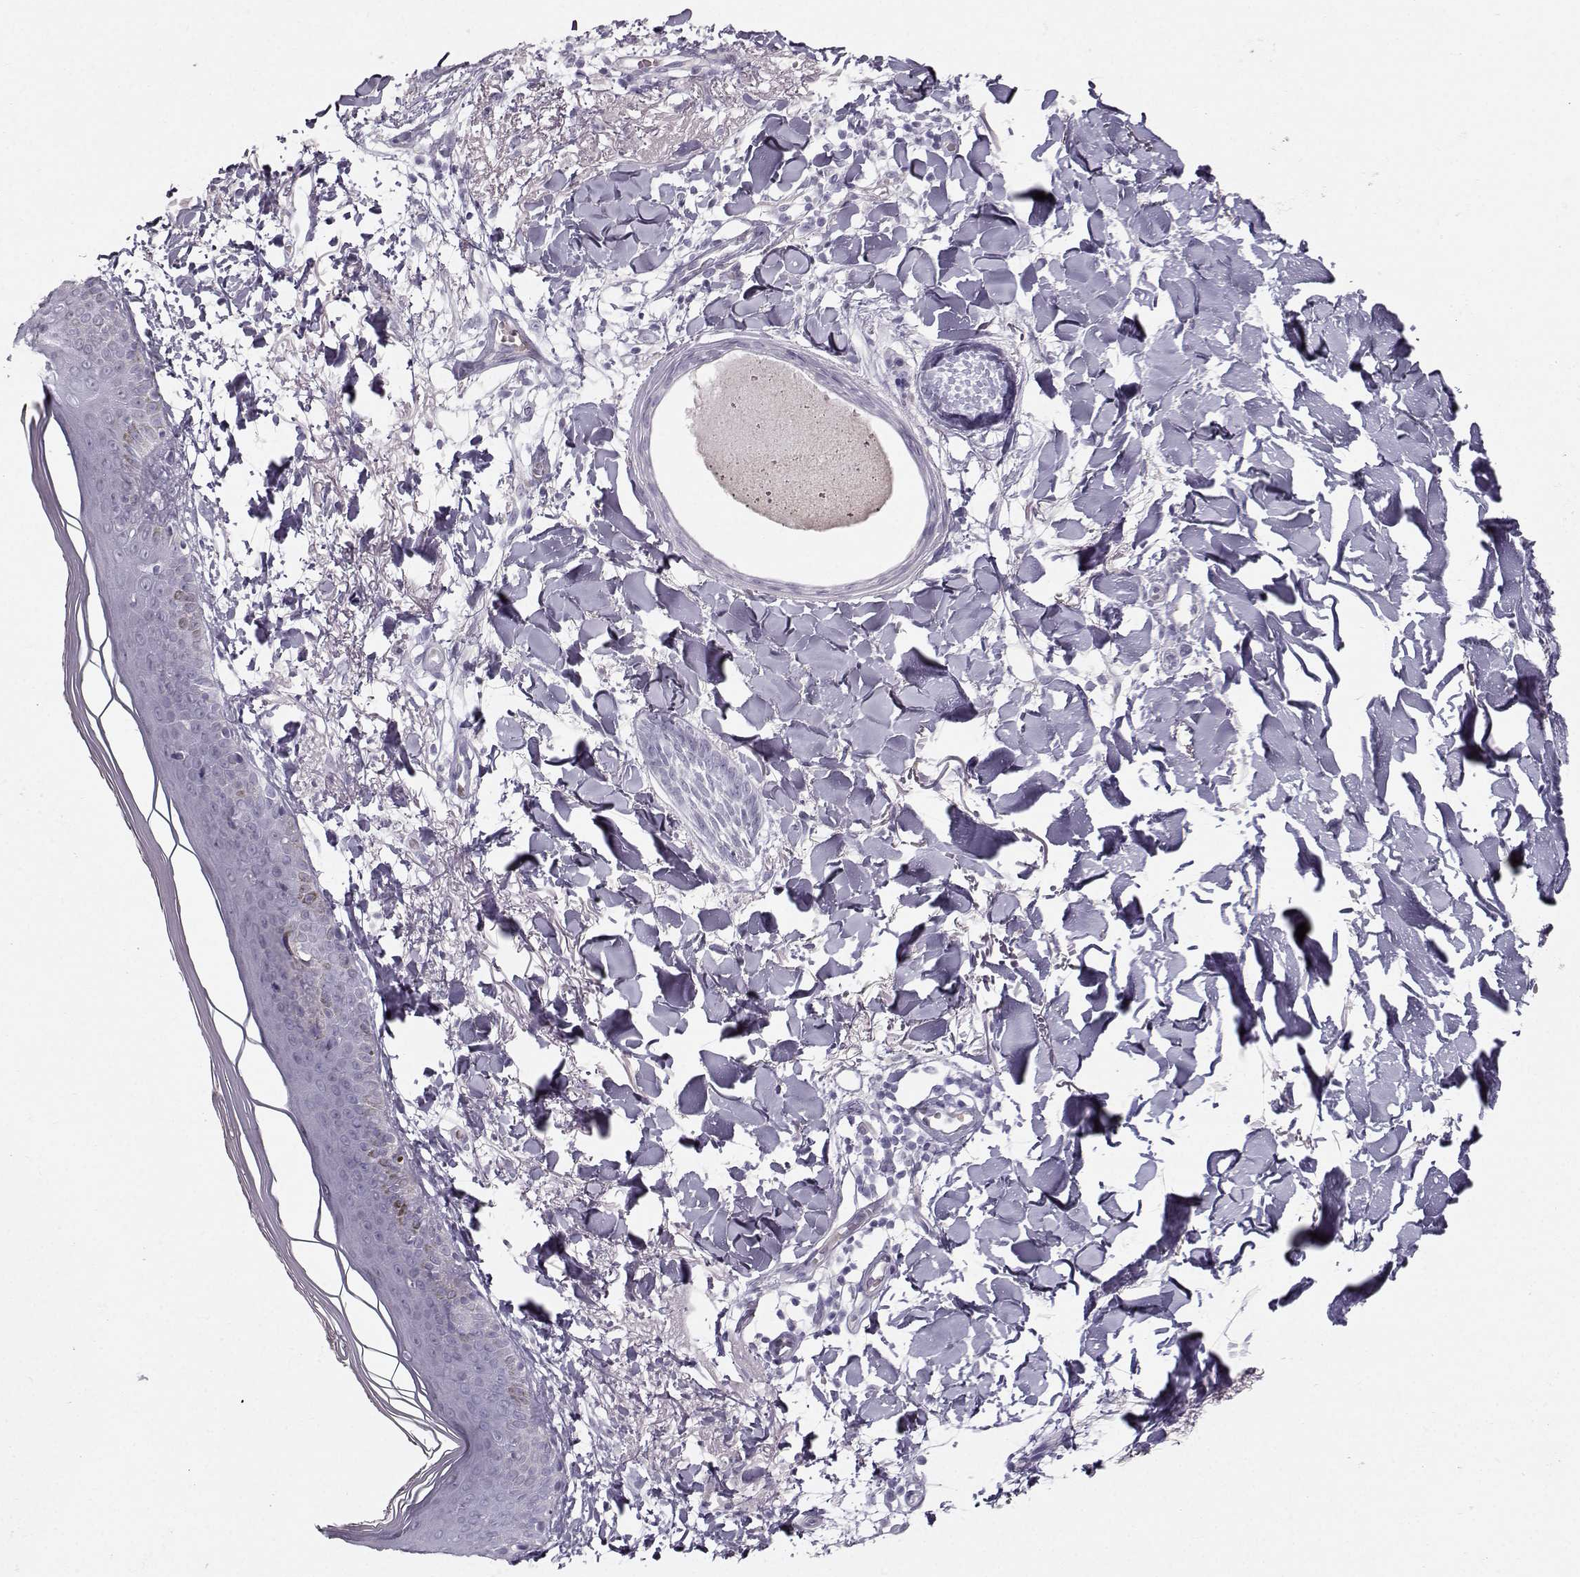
{"staining": {"intensity": "negative", "quantity": "none", "location": "none"}, "tissue": "skin cancer", "cell_type": "Tumor cells", "image_type": "cancer", "snomed": [{"axis": "morphology", "description": "Normal tissue, NOS"}, {"axis": "morphology", "description": "Basal cell carcinoma"}, {"axis": "topography", "description": "Skin"}], "caption": "DAB (3,3'-diaminobenzidine) immunohistochemical staining of human skin basal cell carcinoma displays no significant positivity in tumor cells. The staining is performed using DAB brown chromogen with nuclei counter-stained in using hematoxylin.", "gene": "CASR", "patient": {"sex": "male", "age": 84}}